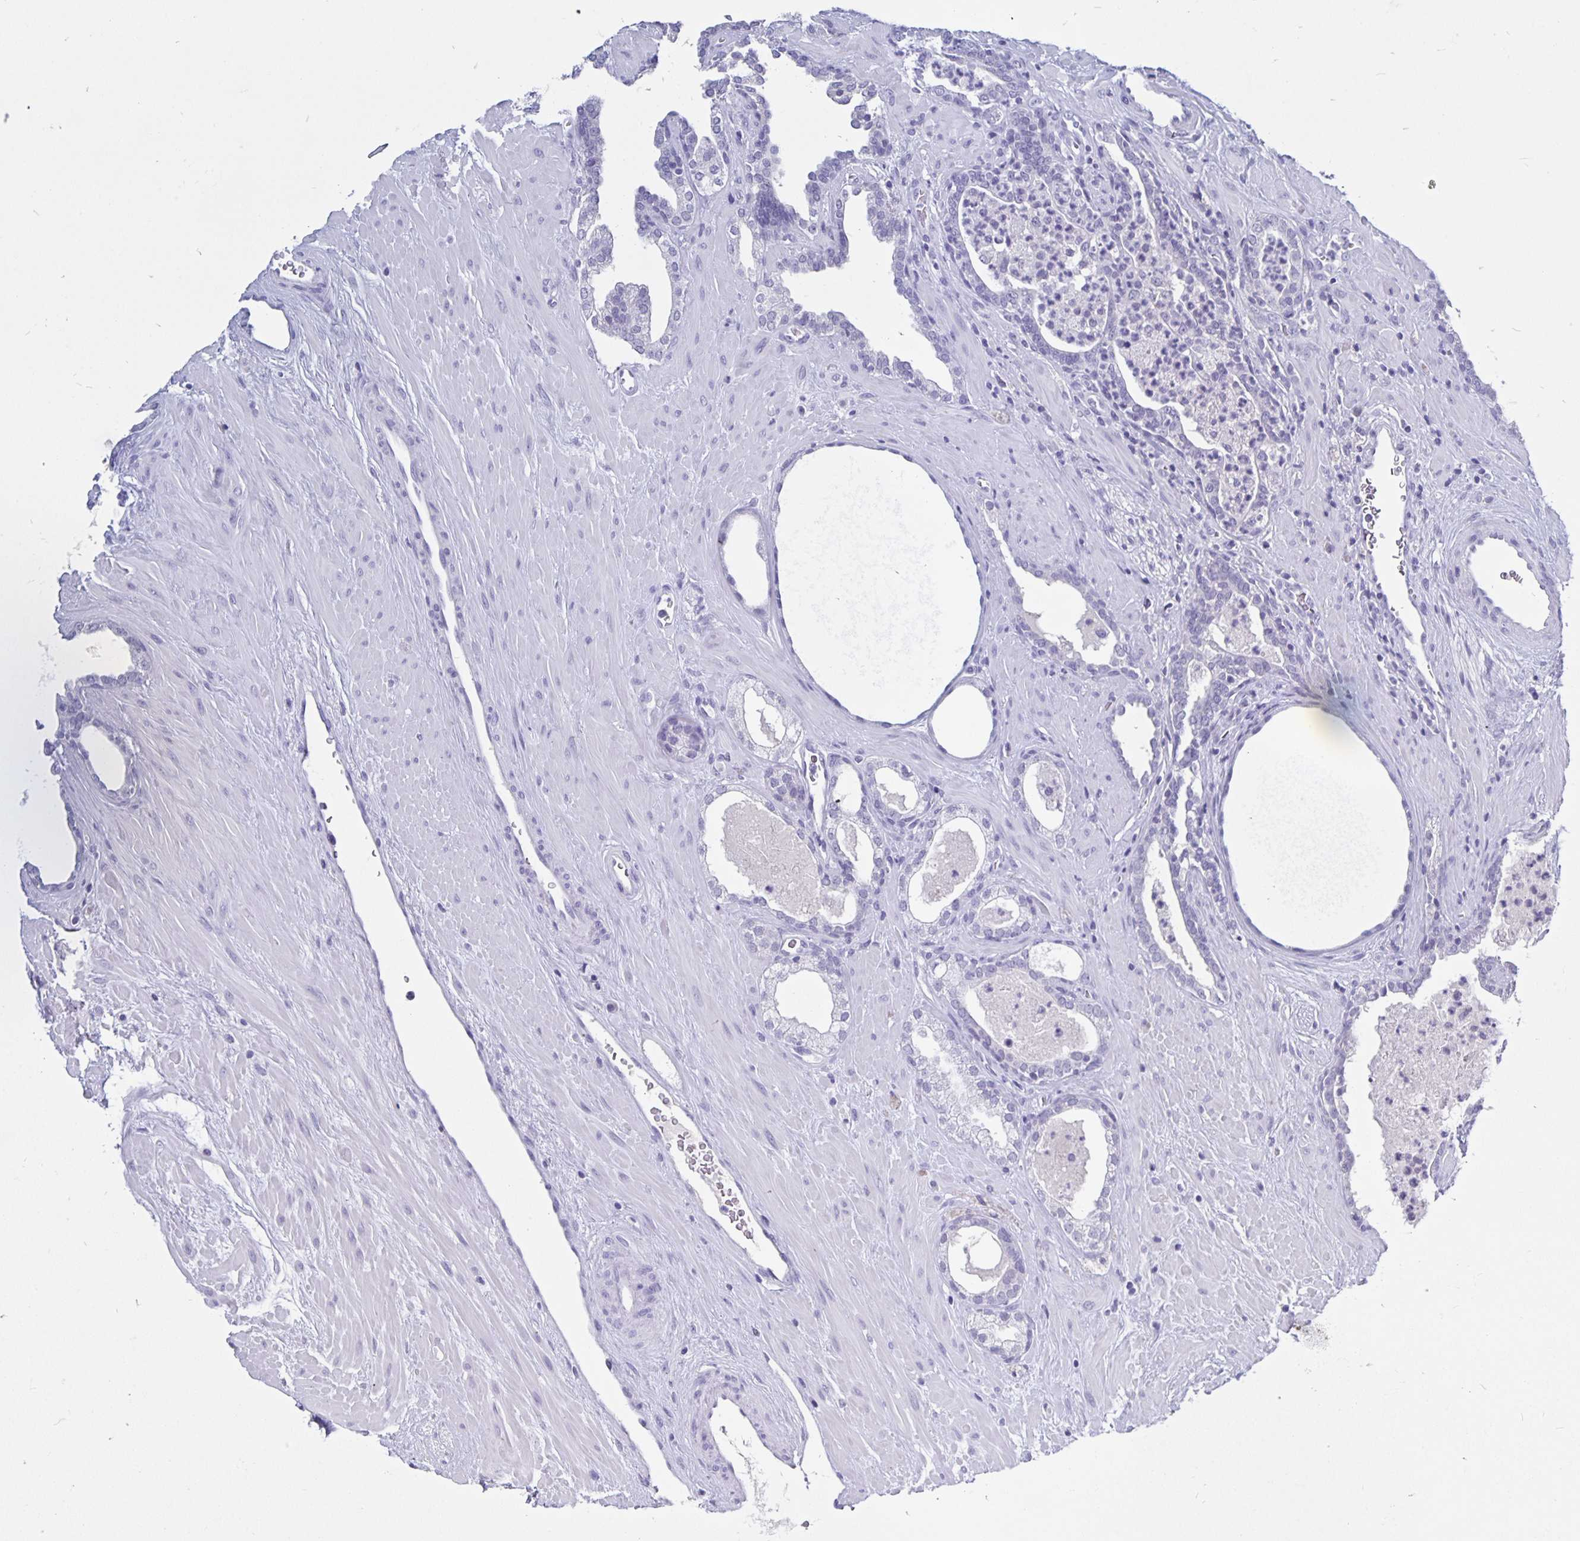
{"staining": {"intensity": "negative", "quantity": "none", "location": "none"}, "tissue": "prostate cancer", "cell_type": "Tumor cells", "image_type": "cancer", "snomed": [{"axis": "morphology", "description": "Adenocarcinoma, Low grade"}, {"axis": "topography", "description": "Prostate"}], "caption": "Adenocarcinoma (low-grade) (prostate) was stained to show a protein in brown. There is no significant staining in tumor cells. The staining is performed using DAB (3,3'-diaminobenzidine) brown chromogen with nuclei counter-stained in using hematoxylin.", "gene": "ODF3B", "patient": {"sex": "male", "age": 62}}